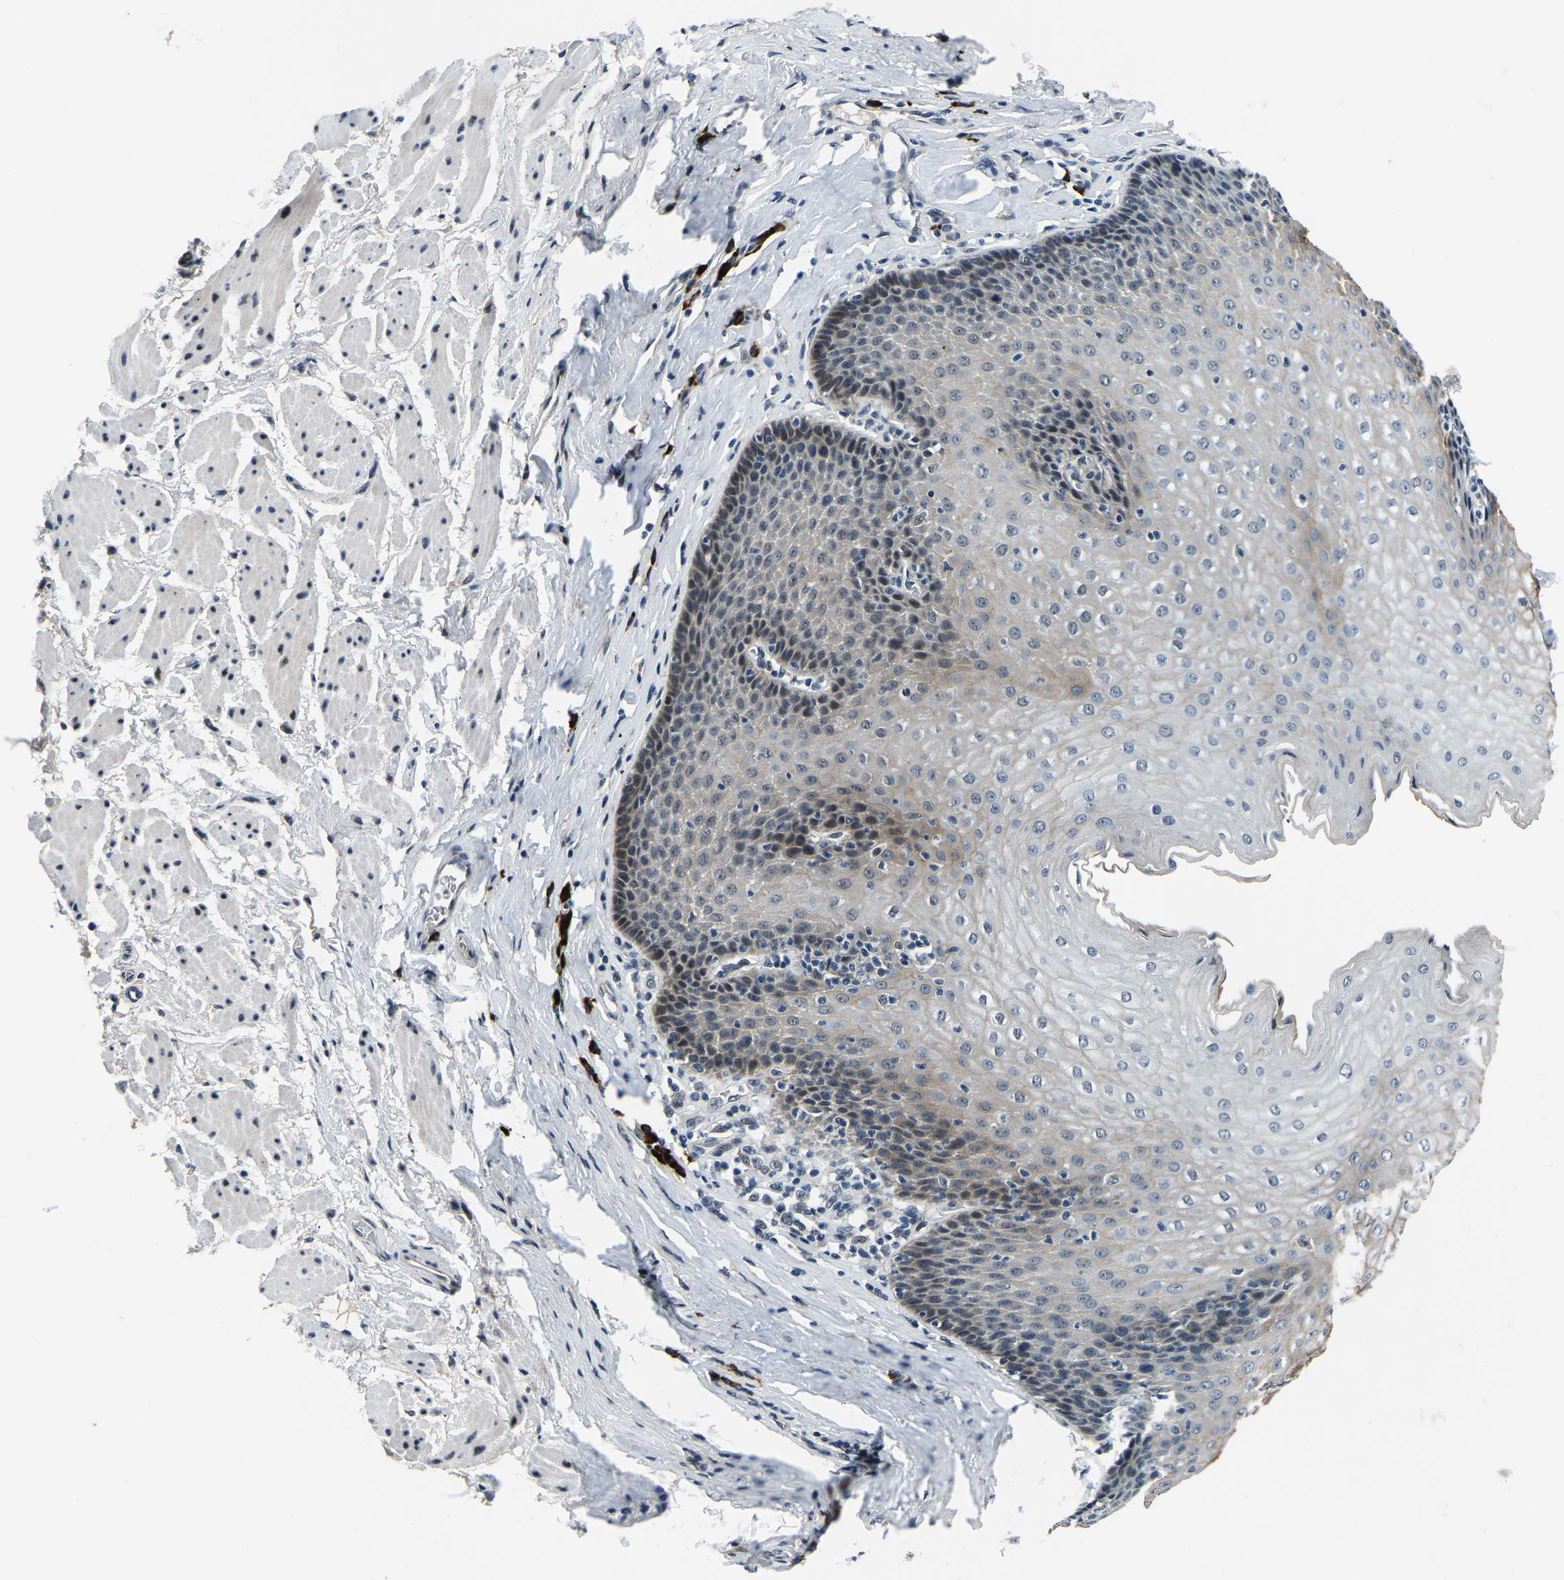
{"staining": {"intensity": "moderate", "quantity": "<25%", "location": "nuclear"}, "tissue": "esophagus", "cell_type": "Squamous epithelial cells", "image_type": "normal", "snomed": [{"axis": "morphology", "description": "Normal tissue, NOS"}, {"axis": "topography", "description": "Esophagus"}], "caption": "An immunohistochemistry photomicrograph of unremarkable tissue is shown. Protein staining in brown shows moderate nuclear positivity in esophagus within squamous epithelial cells. (Brightfield microscopy of DAB IHC at high magnification).", "gene": "ING2", "patient": {"sex": "female", "age": 61}}